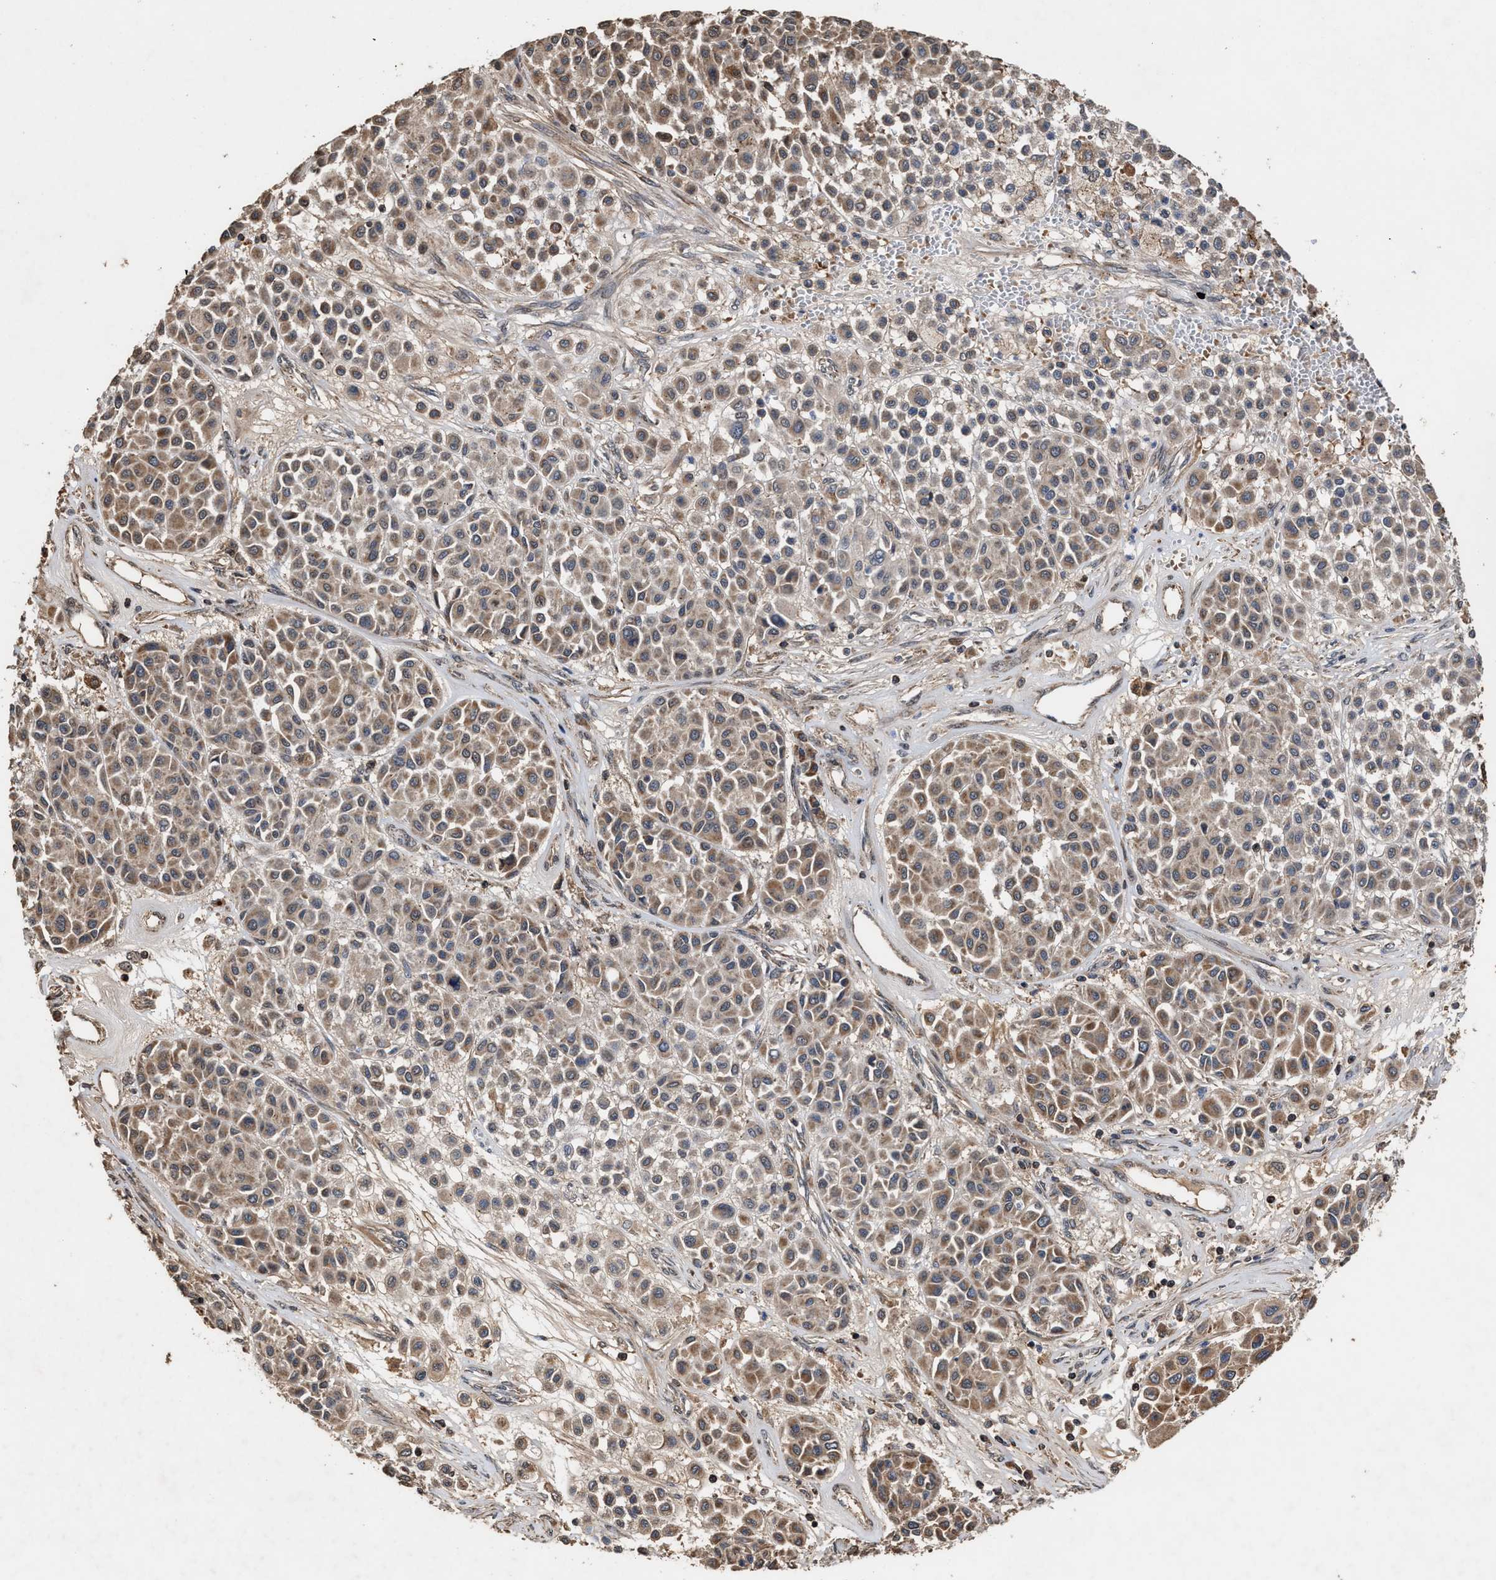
{"staining": {"intensity": "weak", "quantity": ">75%", "location": "cytoplasmic/membranous"}, "tissue": "melanoma", "cell_type": "Tumor cells", "image_type": "cancer", "snomed": [{"axis": "morphology", "description": "Malignant melanoma, Metastatic site"}, {"axis": "topography", "description": "Soft tissue"}], "caption": "An immunohistochemistry (IHC) micrograph of neoplastic tissue is shown. Protein staining in brown highlights weak cytoplasmic/membranous positivity in melanoma within tumor cells.", "gene": "ZNHIT6", "patient": {"sex": "male", "age": 41}}